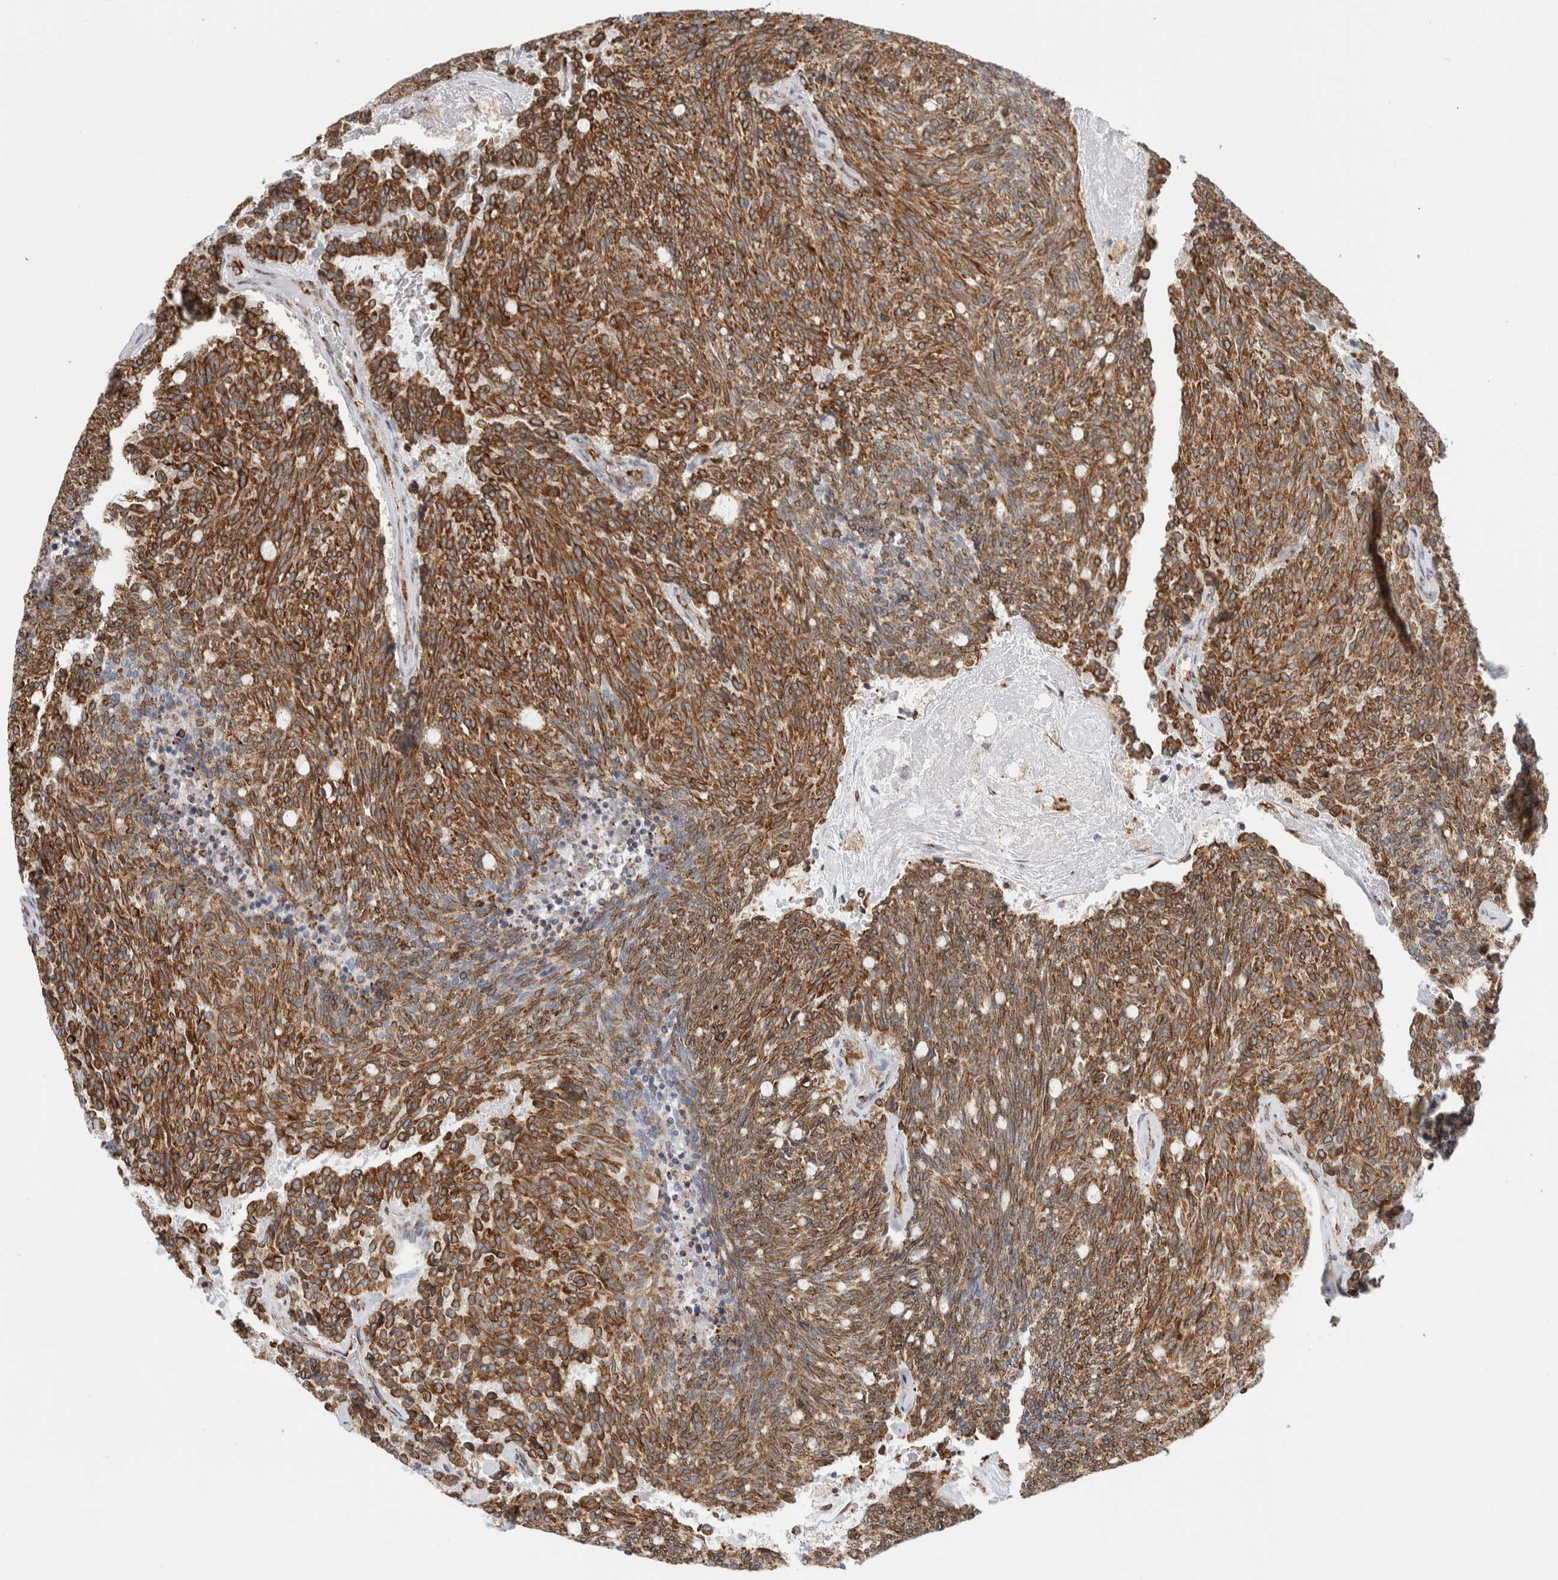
{"staining": {"intensity": "moderate", "quantity": ">75%", "location": "cytoplasmic/membranous"}, "tissue": "carcinoid", "cell_type": "Tumor cells", "image_type": "cancer", "snomed": [{"axis": "morphology", "description": "Carcinoid, malignant, NOS"}, {"axis": "topography", "description": "Pancreas"}], "caption": "Carcinoid stained with immunohistochemistry displays moderate cytoplasmic/membranous staining in about >75% of tumor cells. The protein of interest is shown in brown color, while the nuclei are stained blue.", "gene": "MCFD2", "patient": {"sex": "female", "age": 54}}